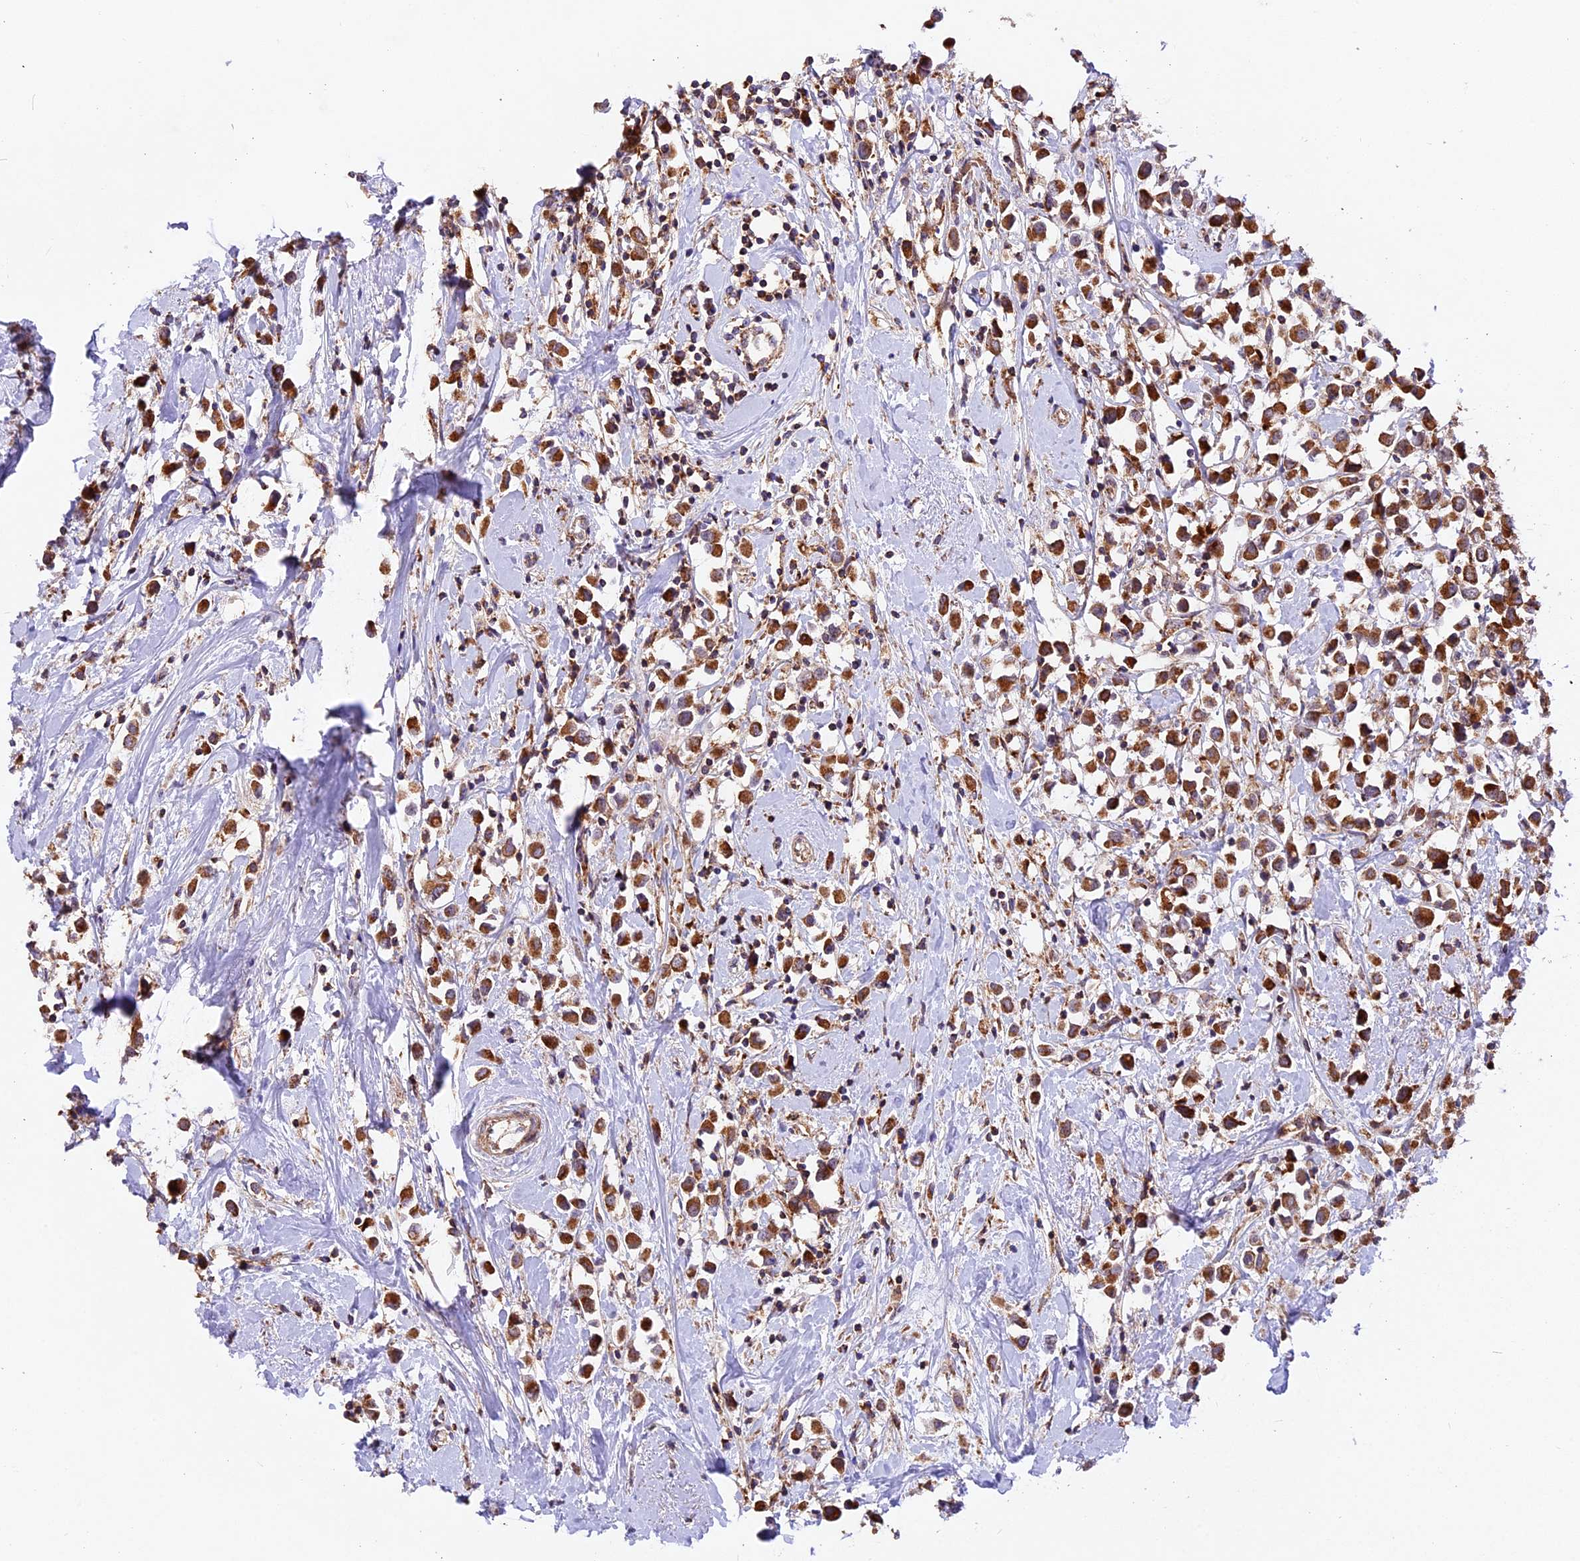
{"staining": {"intensity": "strong", "quantity": ">75%", "location": "cytoplasmic/membranous"}, "tissue": "breast cancer", "cell_type": "Tumor cells", "image_type": "cancer", "snomed": [{"axis": "morphology", "description": "Duct carcinoma"}, {"axis": "topography", "description": "Breast"}], "caption": "This is a photomicrograph of immunohistochemistry staining of breast infiltrating ductal carcinoma, which shows strong expression in the cytoplasmic/membranous of tumor cells.", "gene": "NDUFA8", "patient": {"sex": "female", "age": 61}}